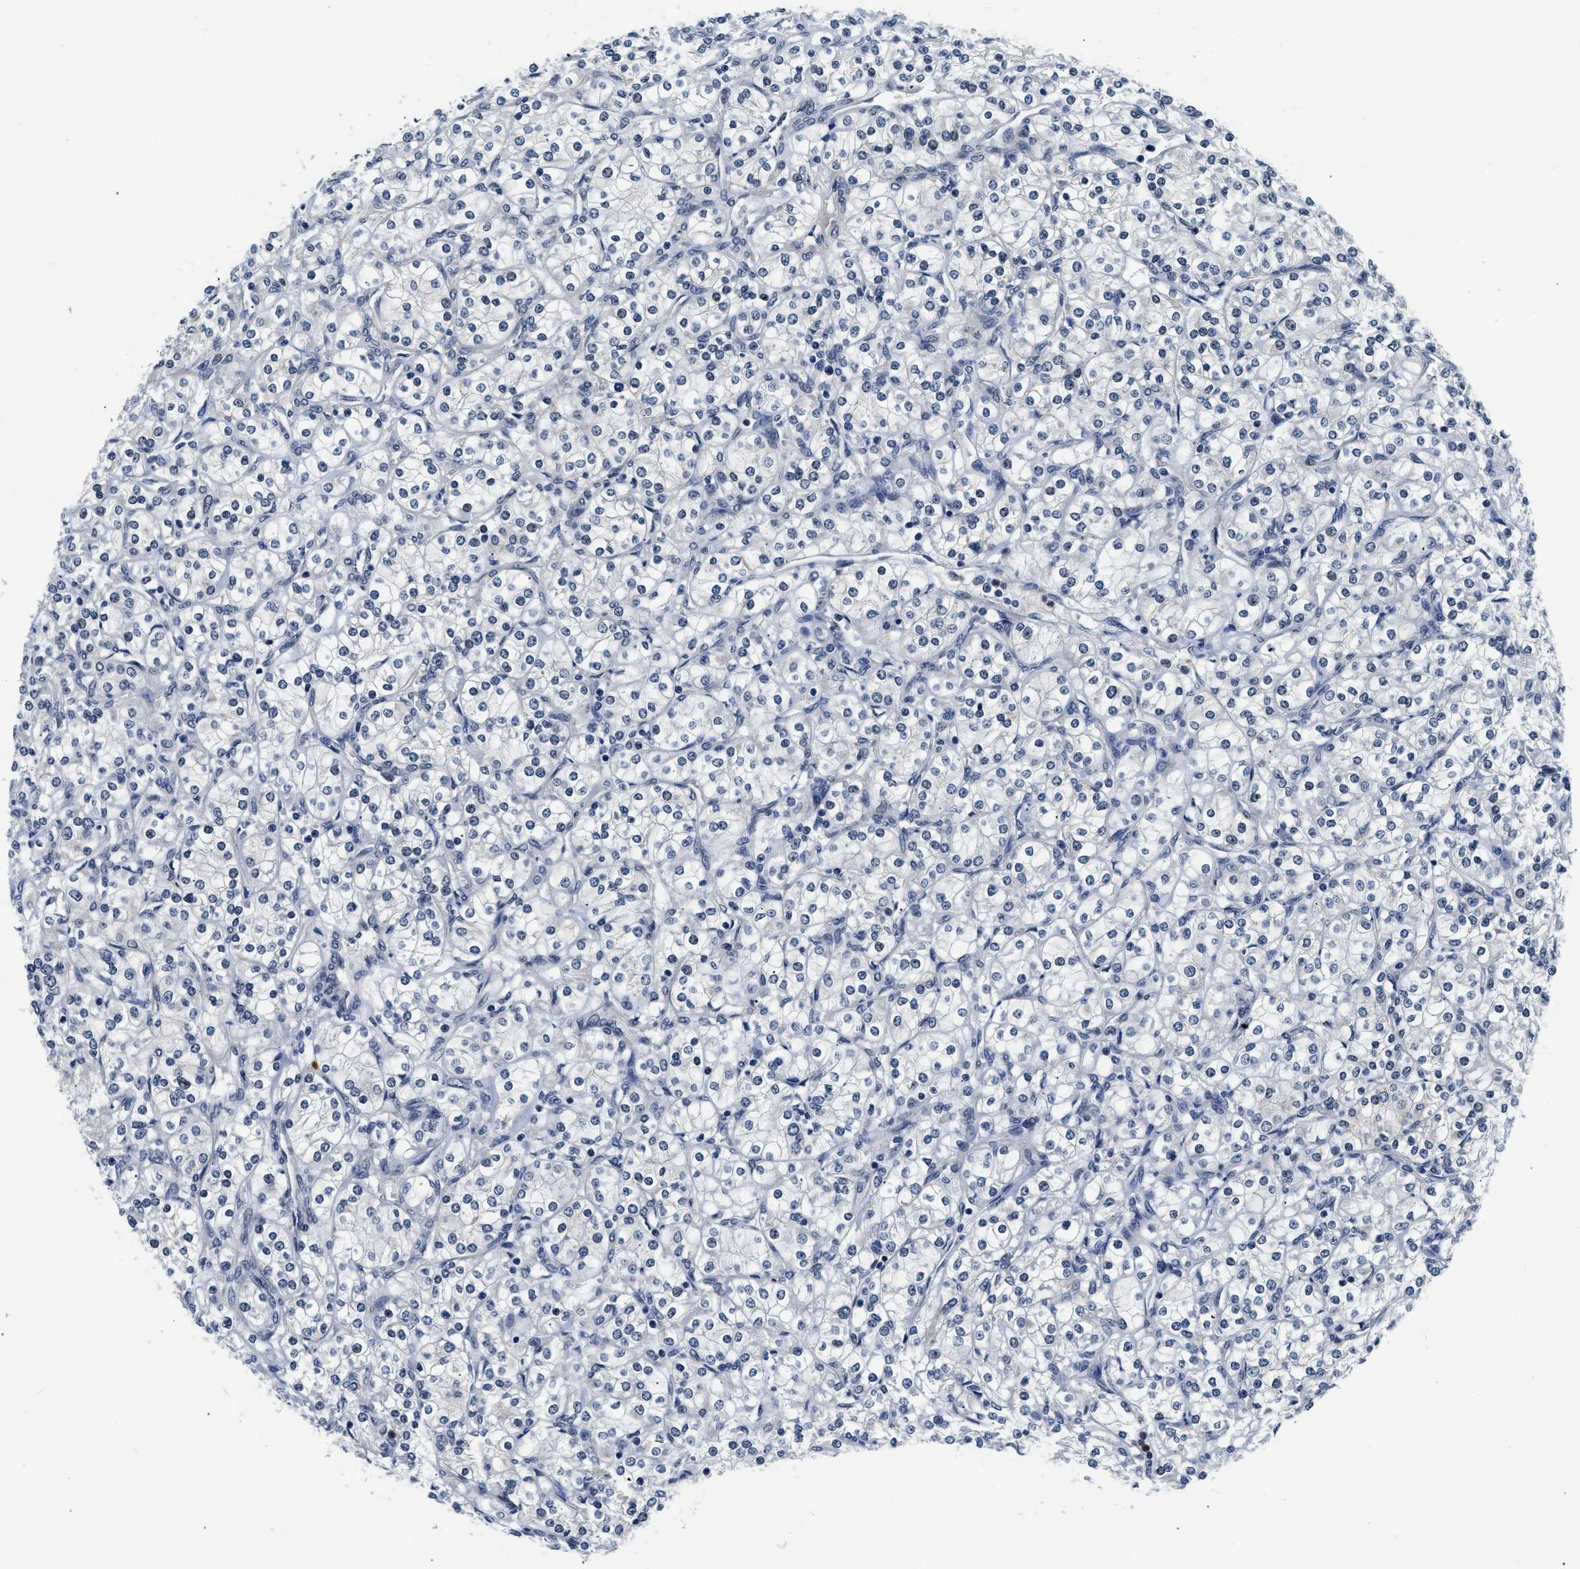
{"staining": {"intensity": "negative", "quantity": "none", "location": "none"}, "tissue": "renal cancer", "cell_type": "Tumor cells", "image_type": "cancer", "snomed": [{"axis": "morphology", "description": "Adenocarcinoma, NOS"}, {"axis": "topography", "description": "Kidney"}], "caption": "Tumor cells are negative for protein expression in human renal adenocarcinoma.", "gene": "SMAD4", "patient": {"sex": "male", "age": 77}}